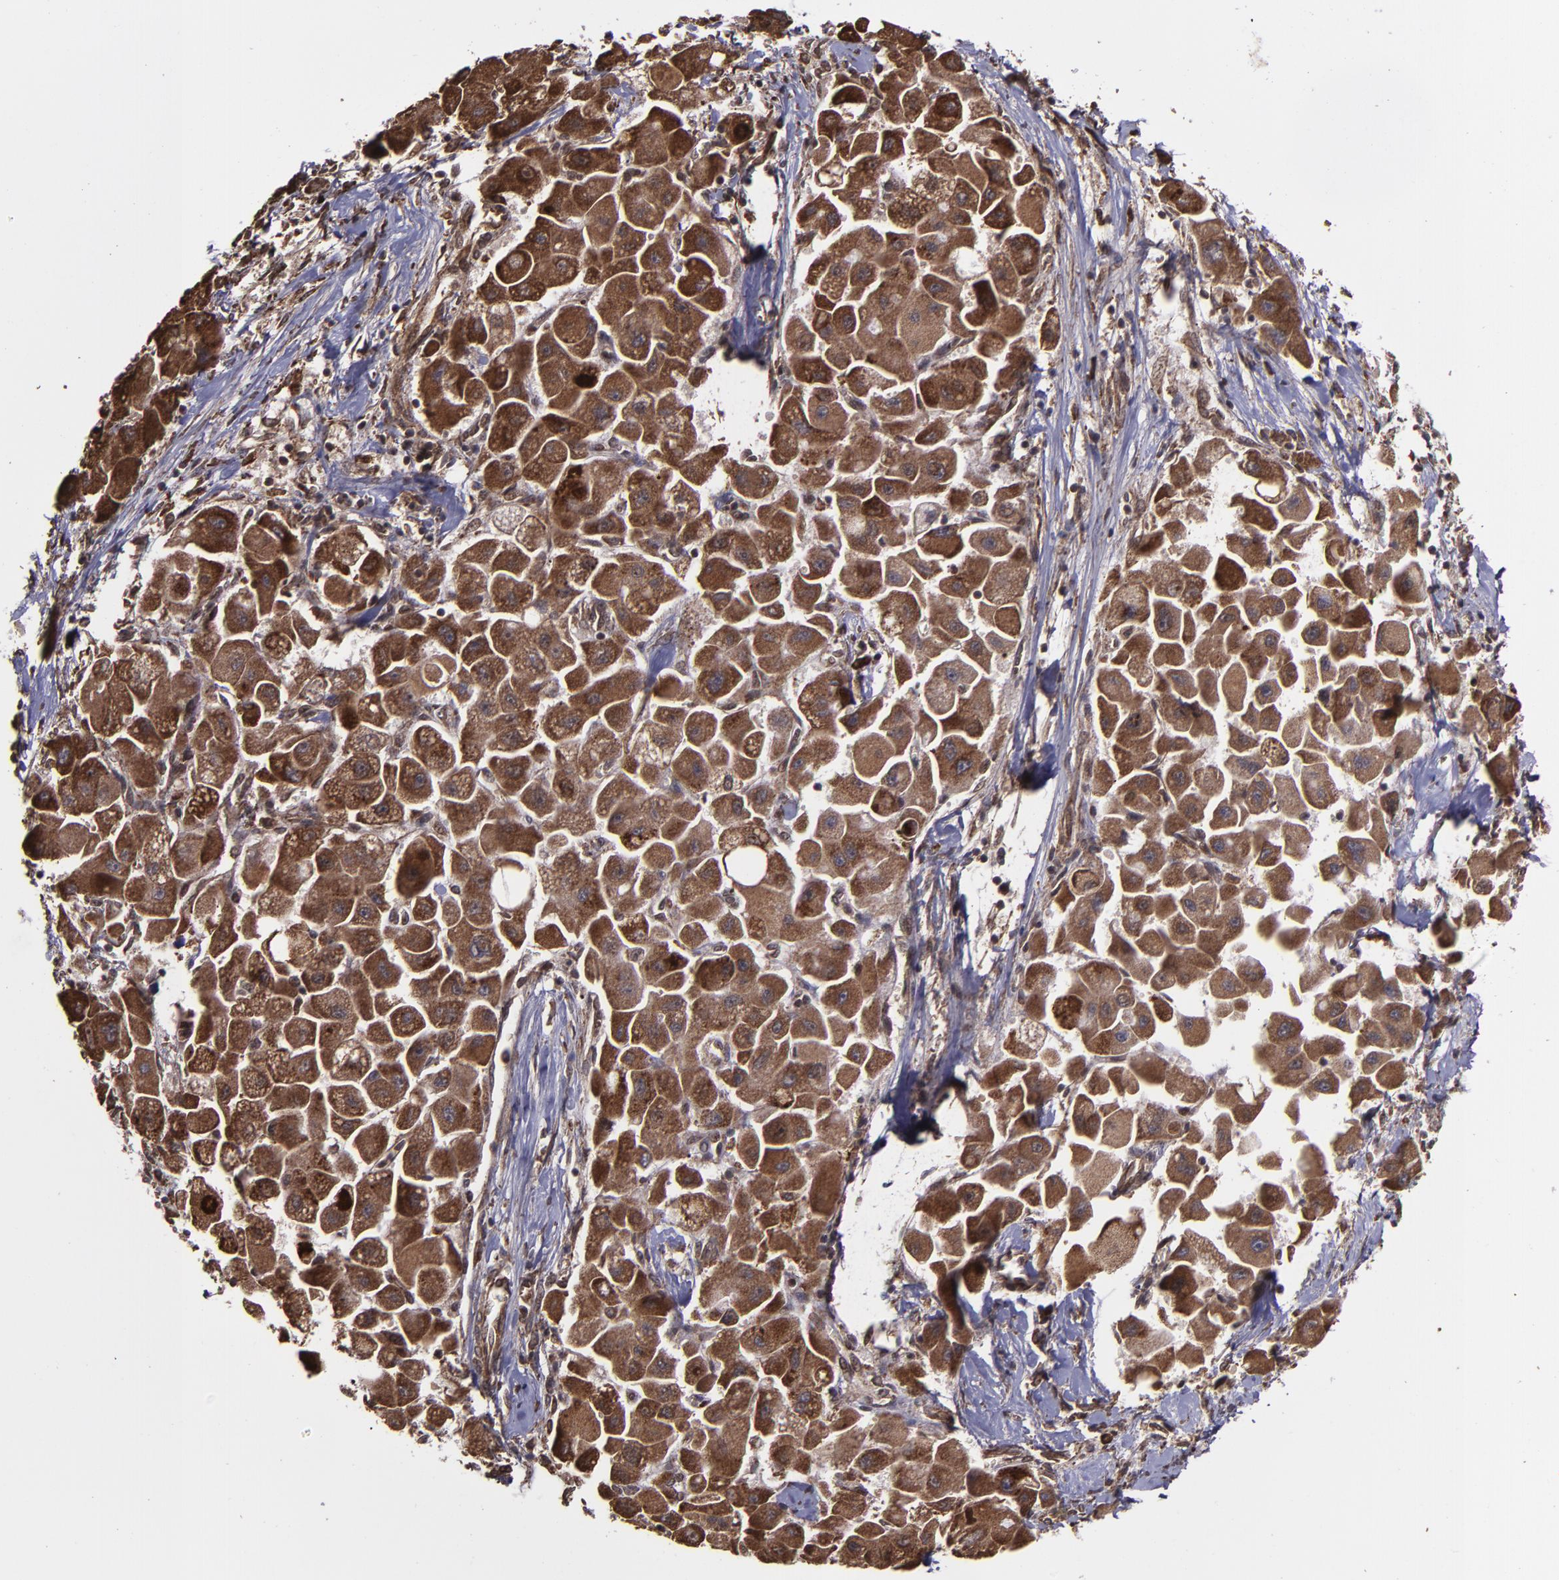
{"staining": {"intensity": "strong", "quantity": ">75%", "location": "cytoplasmic/membranous,nuclear"}, "tissue": "liver cancer", "cell_type": "Tumor cells", "image_type": "cancer", "snomed": [{"axis": "morphology", "description": "Carcinoma, Hepatocellular, NOS"}, {"axis": "topography", "description": "Liver"}], "caption": "An IHC micrograph of neoplastic tissue is shown. Protein staining in brown shows strong cytoplasmic/membranous and nuclear positivity in liver cancer within tumor cells.", "gene": "EIF4ENIF1", "patient": {"sex": "male", "age": 24}}